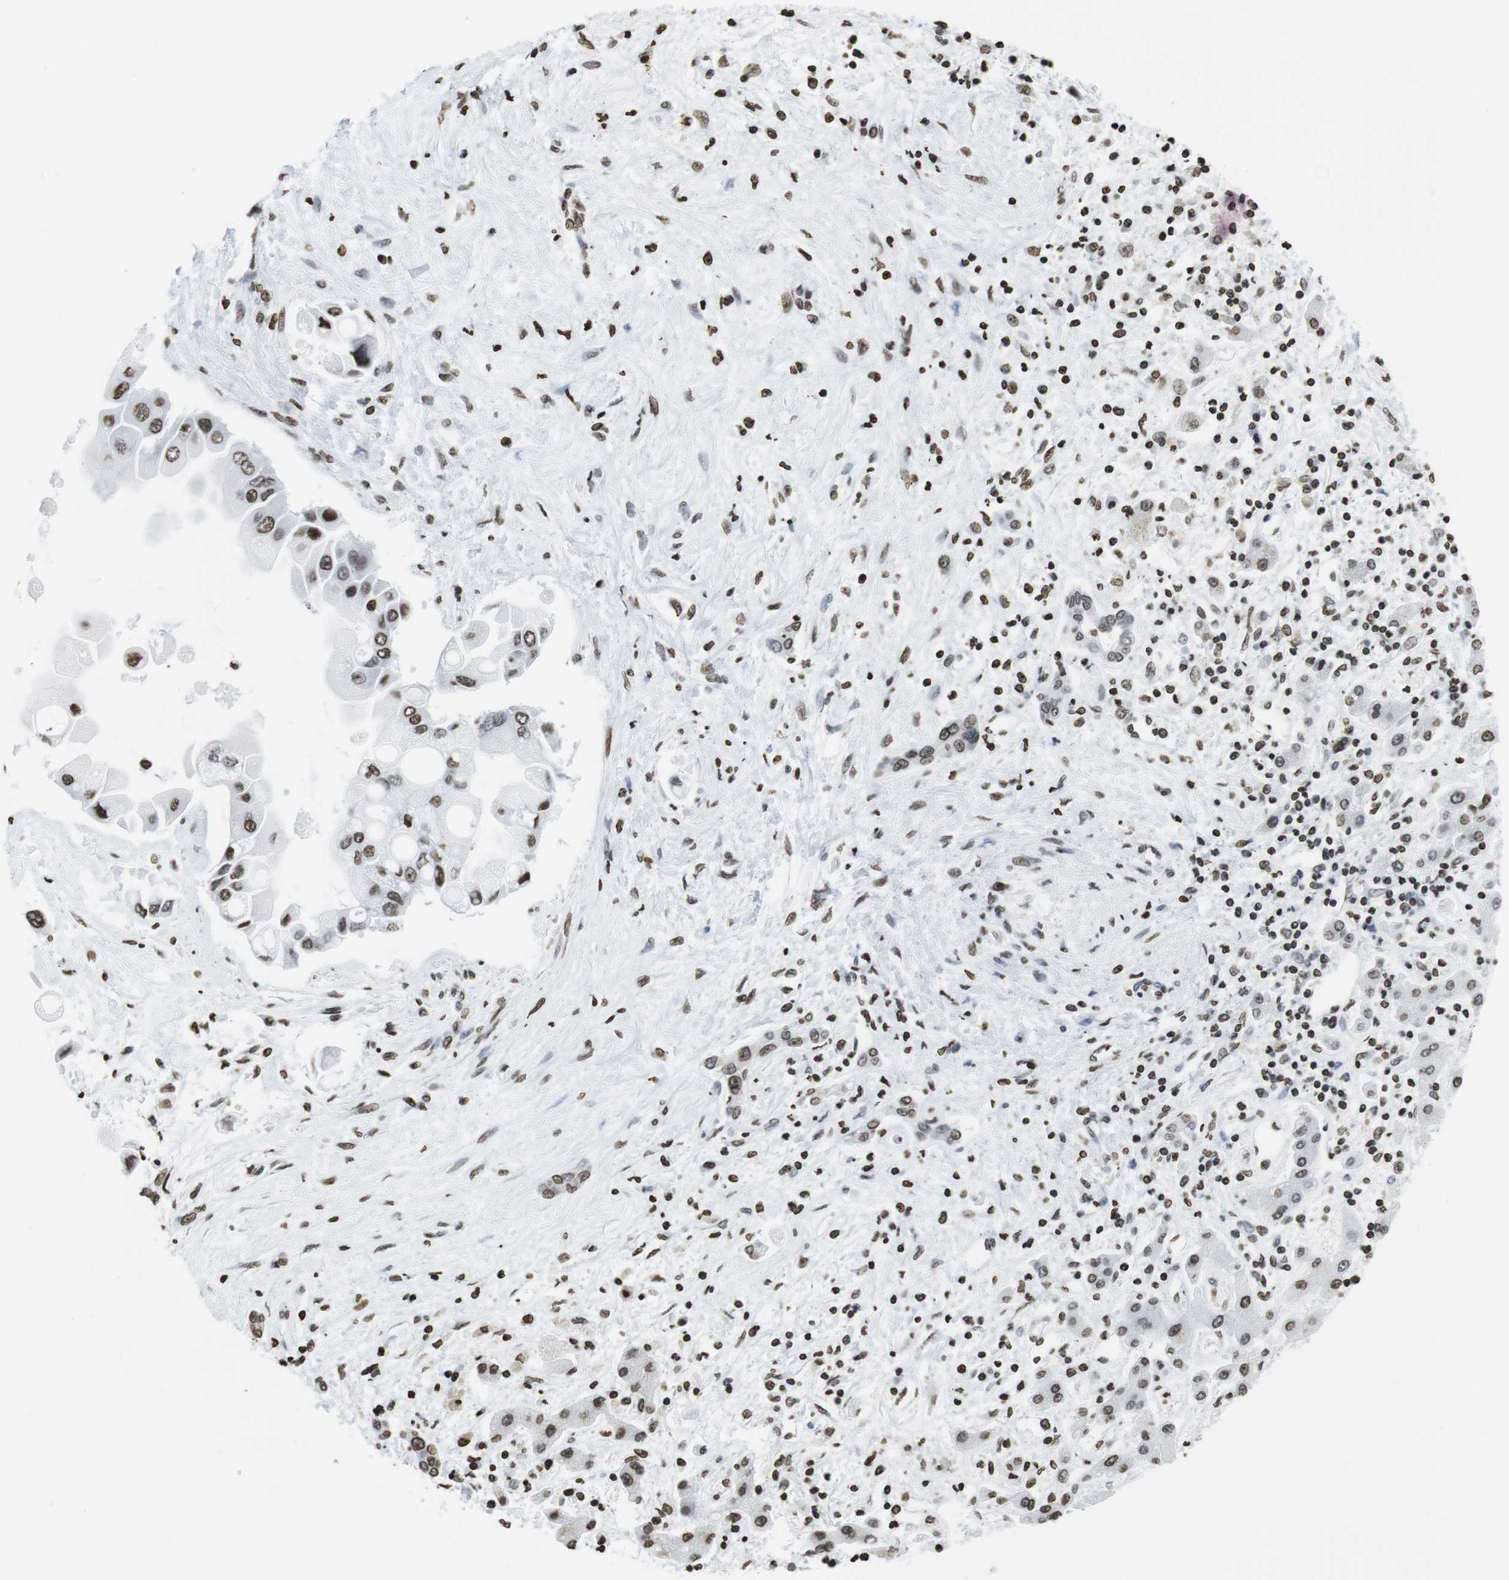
{"staining": {"intensity": "moderate", "quantity": ">75%", "location": "nuclear"}, "tissue": "liver cancer", "cell_type": "Tumor cells", "image_type": "cancer", "snomed": [{"axis": "morphology", "description": "Cholangiocarcinoma"}, {"axis": "topography", "description": "Liver"}], "caption": "Cholangiocarcinoma (liver) stained with immunohistochemistry (IHC) reveals moderate nuclear expression in approximately >75% of tumor cells. The staining was performed using DAB (3,3'-diaminobenzidine), with brown indicating positive protein expression. Nuclei are stained blue with hematoxylin.", "gene": "BSX", "patient": {"sex": "male", "age": 50}}